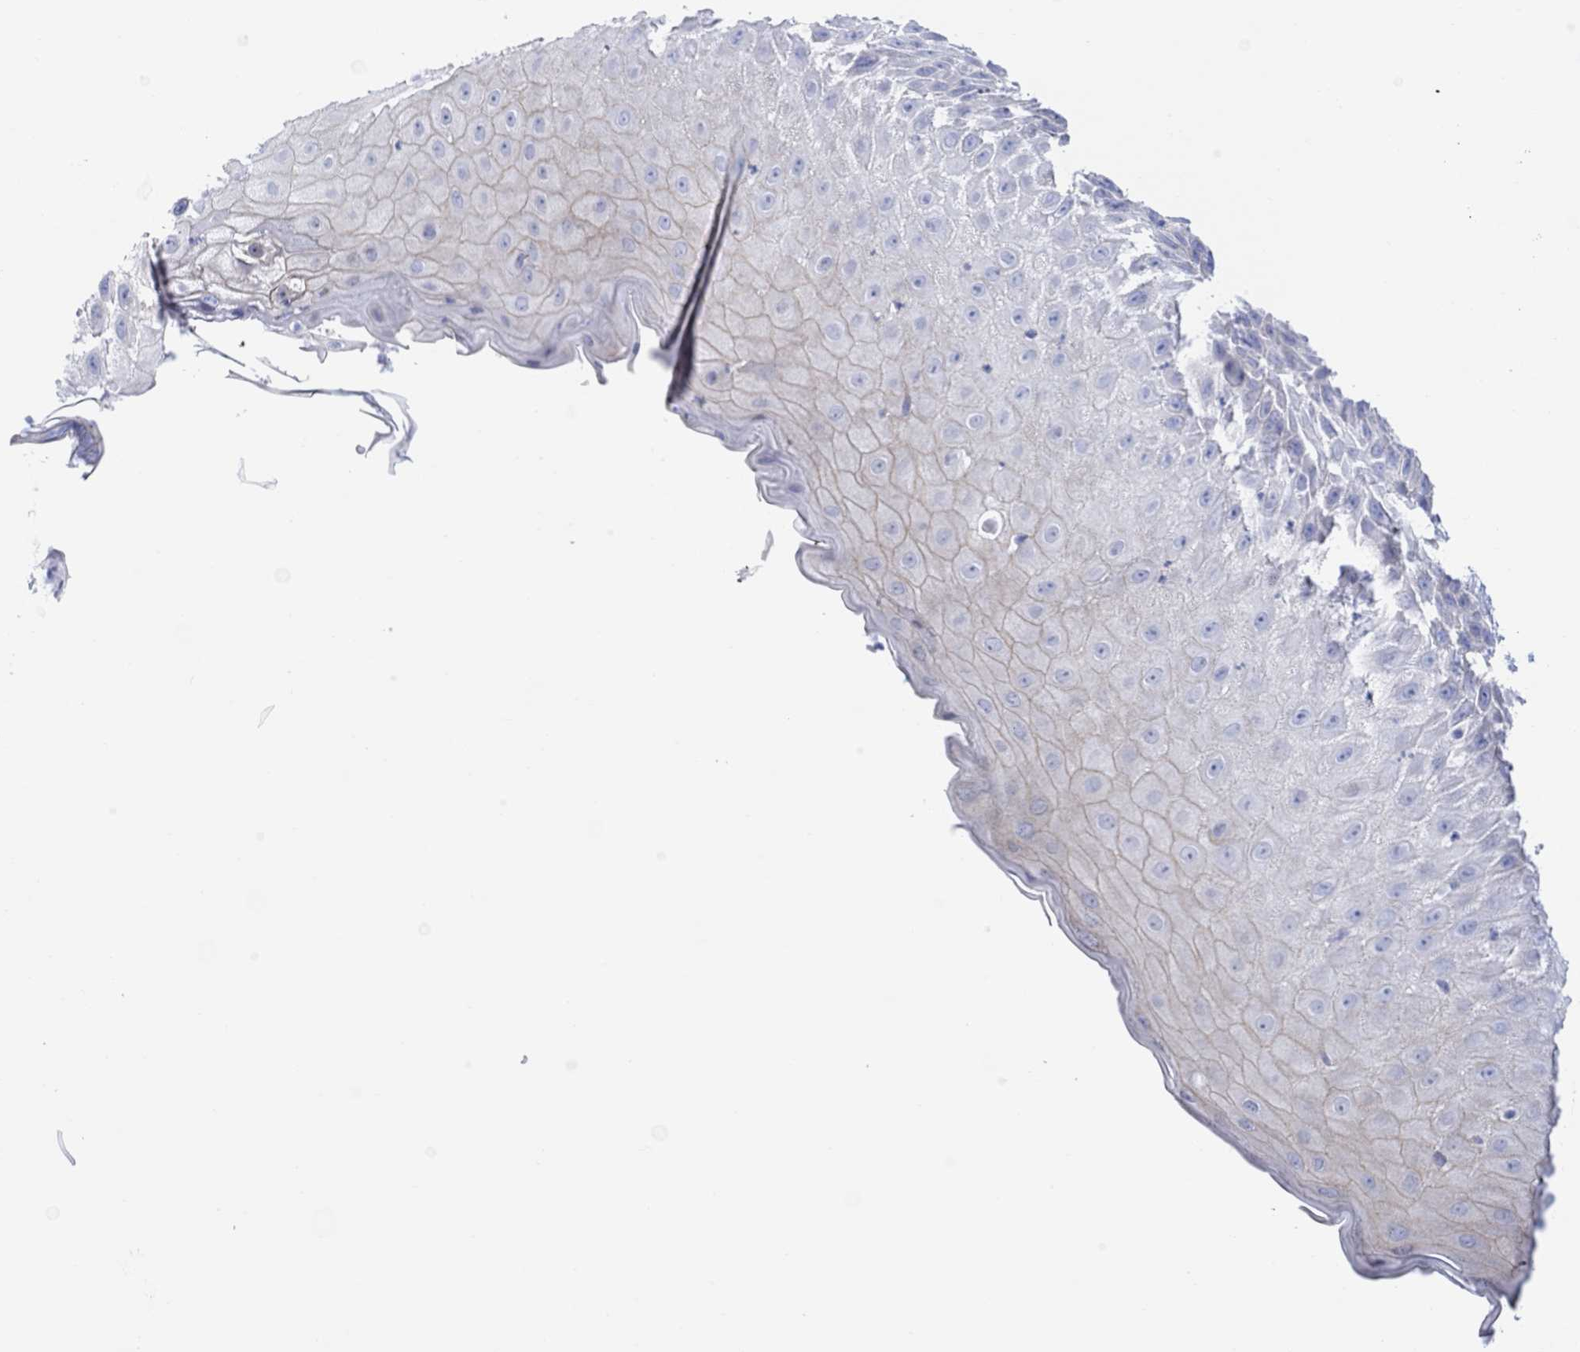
{"staining": {"intensity": "weak", "quantity": "<25%", "location": "cytoplasmic/membranous"}, "tissue": "skin cancer", "cell_type": "Tumor cells", "image_type": "cancer", "snomed": [{"axis": "morphology", "description": "Normal tissue, NOS"}, {"axis": "morphology", "description": "Squamous cell carcinoma, NOS"}, {"axis": "topography", "description": "Skin"}], "caption": "DAB immunohistochemical staining of human skin cancer reveals no significant positivity in tumor cells.", "gene": "TLDC2", "patient": {"sex": "male", "age": 79}}